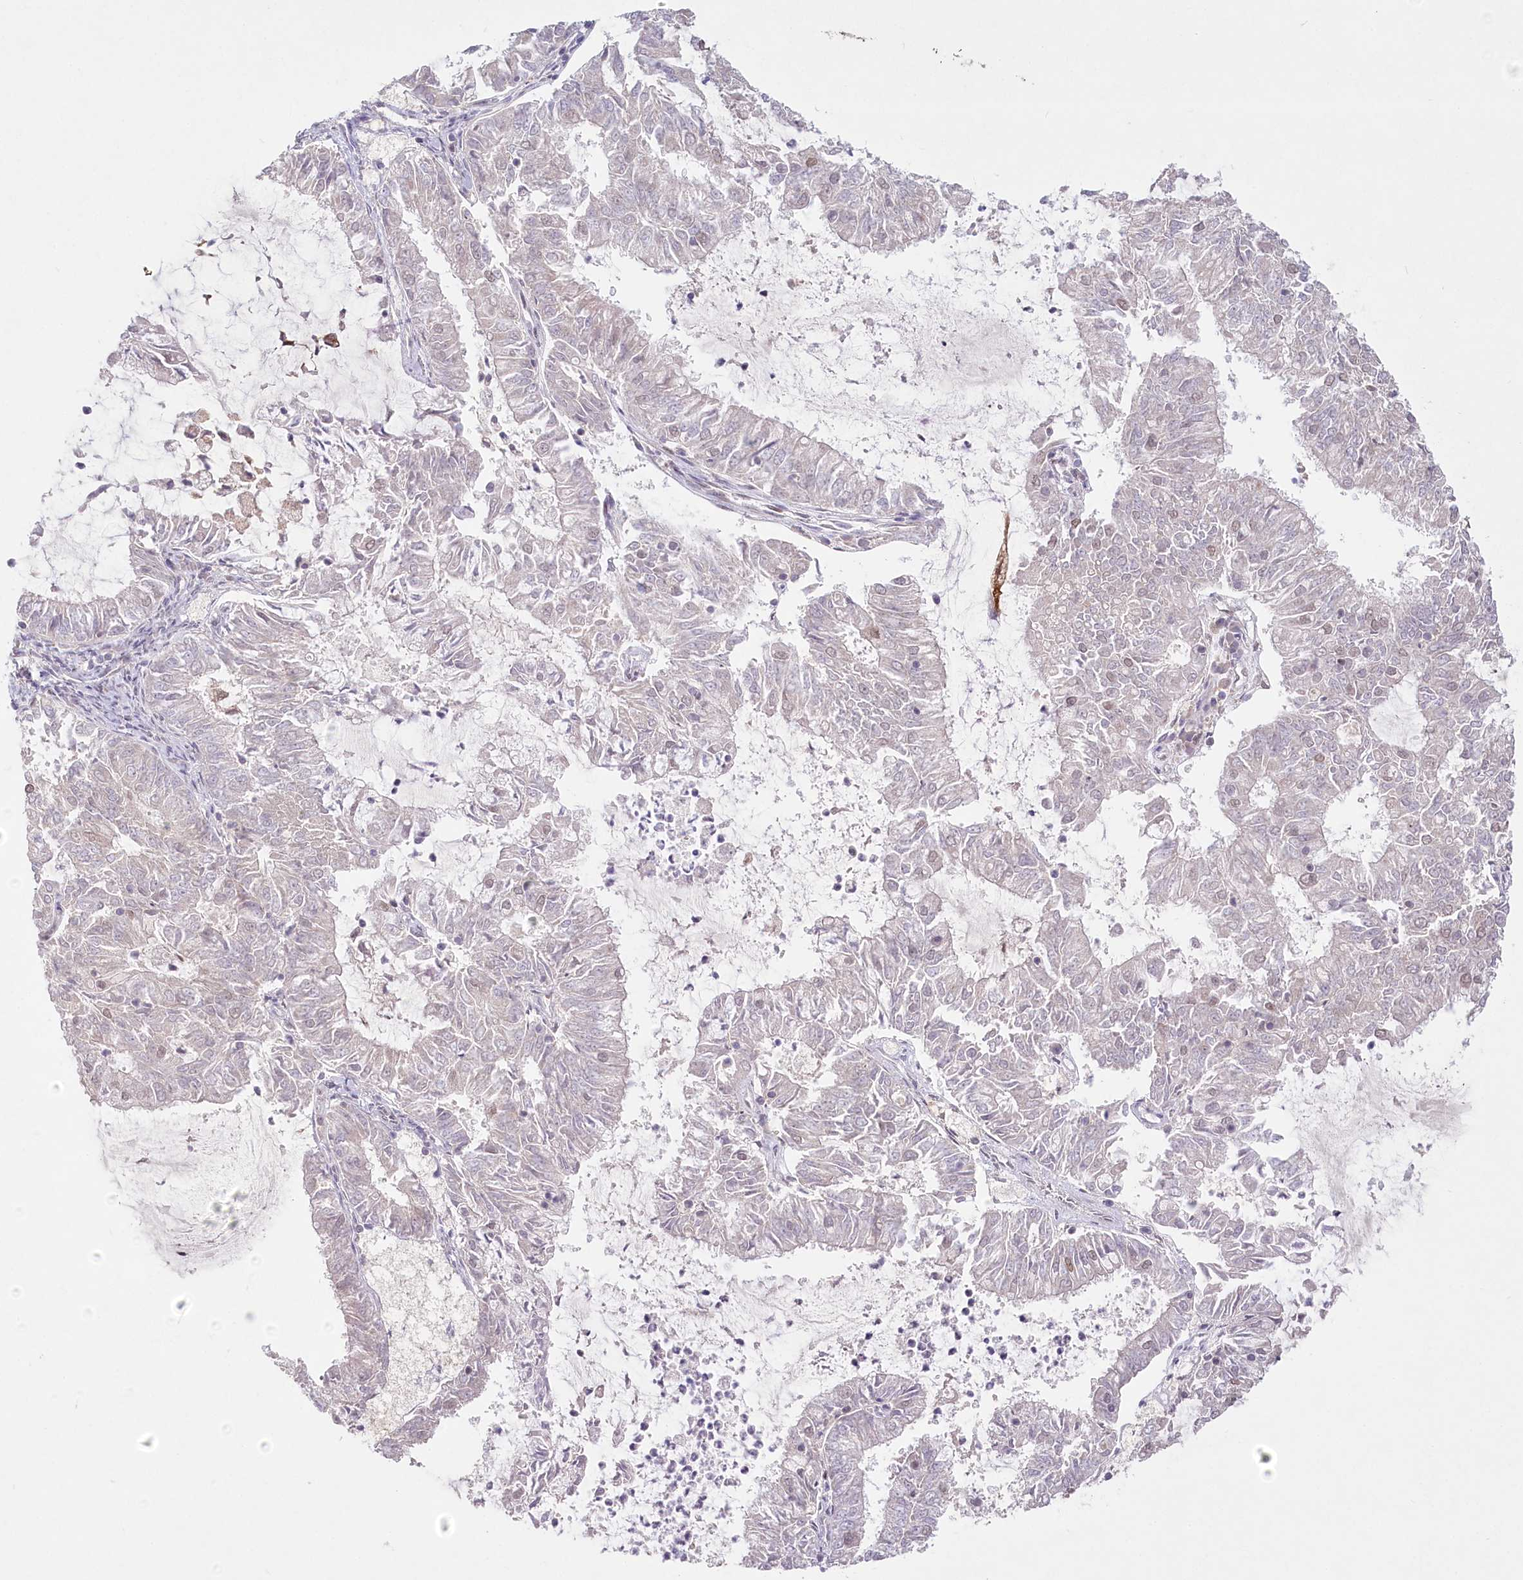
{"staining": {"intensity": "negative", "quantity": "none", "location": "none"}, "tissue": "endometrial cancer", "cell_type": "Tumor cells", "image_type": "cancer", "snomed": [{"axis": "morphology", "description": "Adenocarcinoma, NOS"}, {"axis": "topography", "description": "Endometrium"}], "caption": "High magnification brightfield microscopy of adenocarcinoma (endometrial) stained with DAB (3,3'-diaminobenzidine) (brown) and counterstained with hematoxylin (blue): tumor cells show no significant expression.", "gene": "PYURF", "patient": {"sex": "female", "age": 57}}